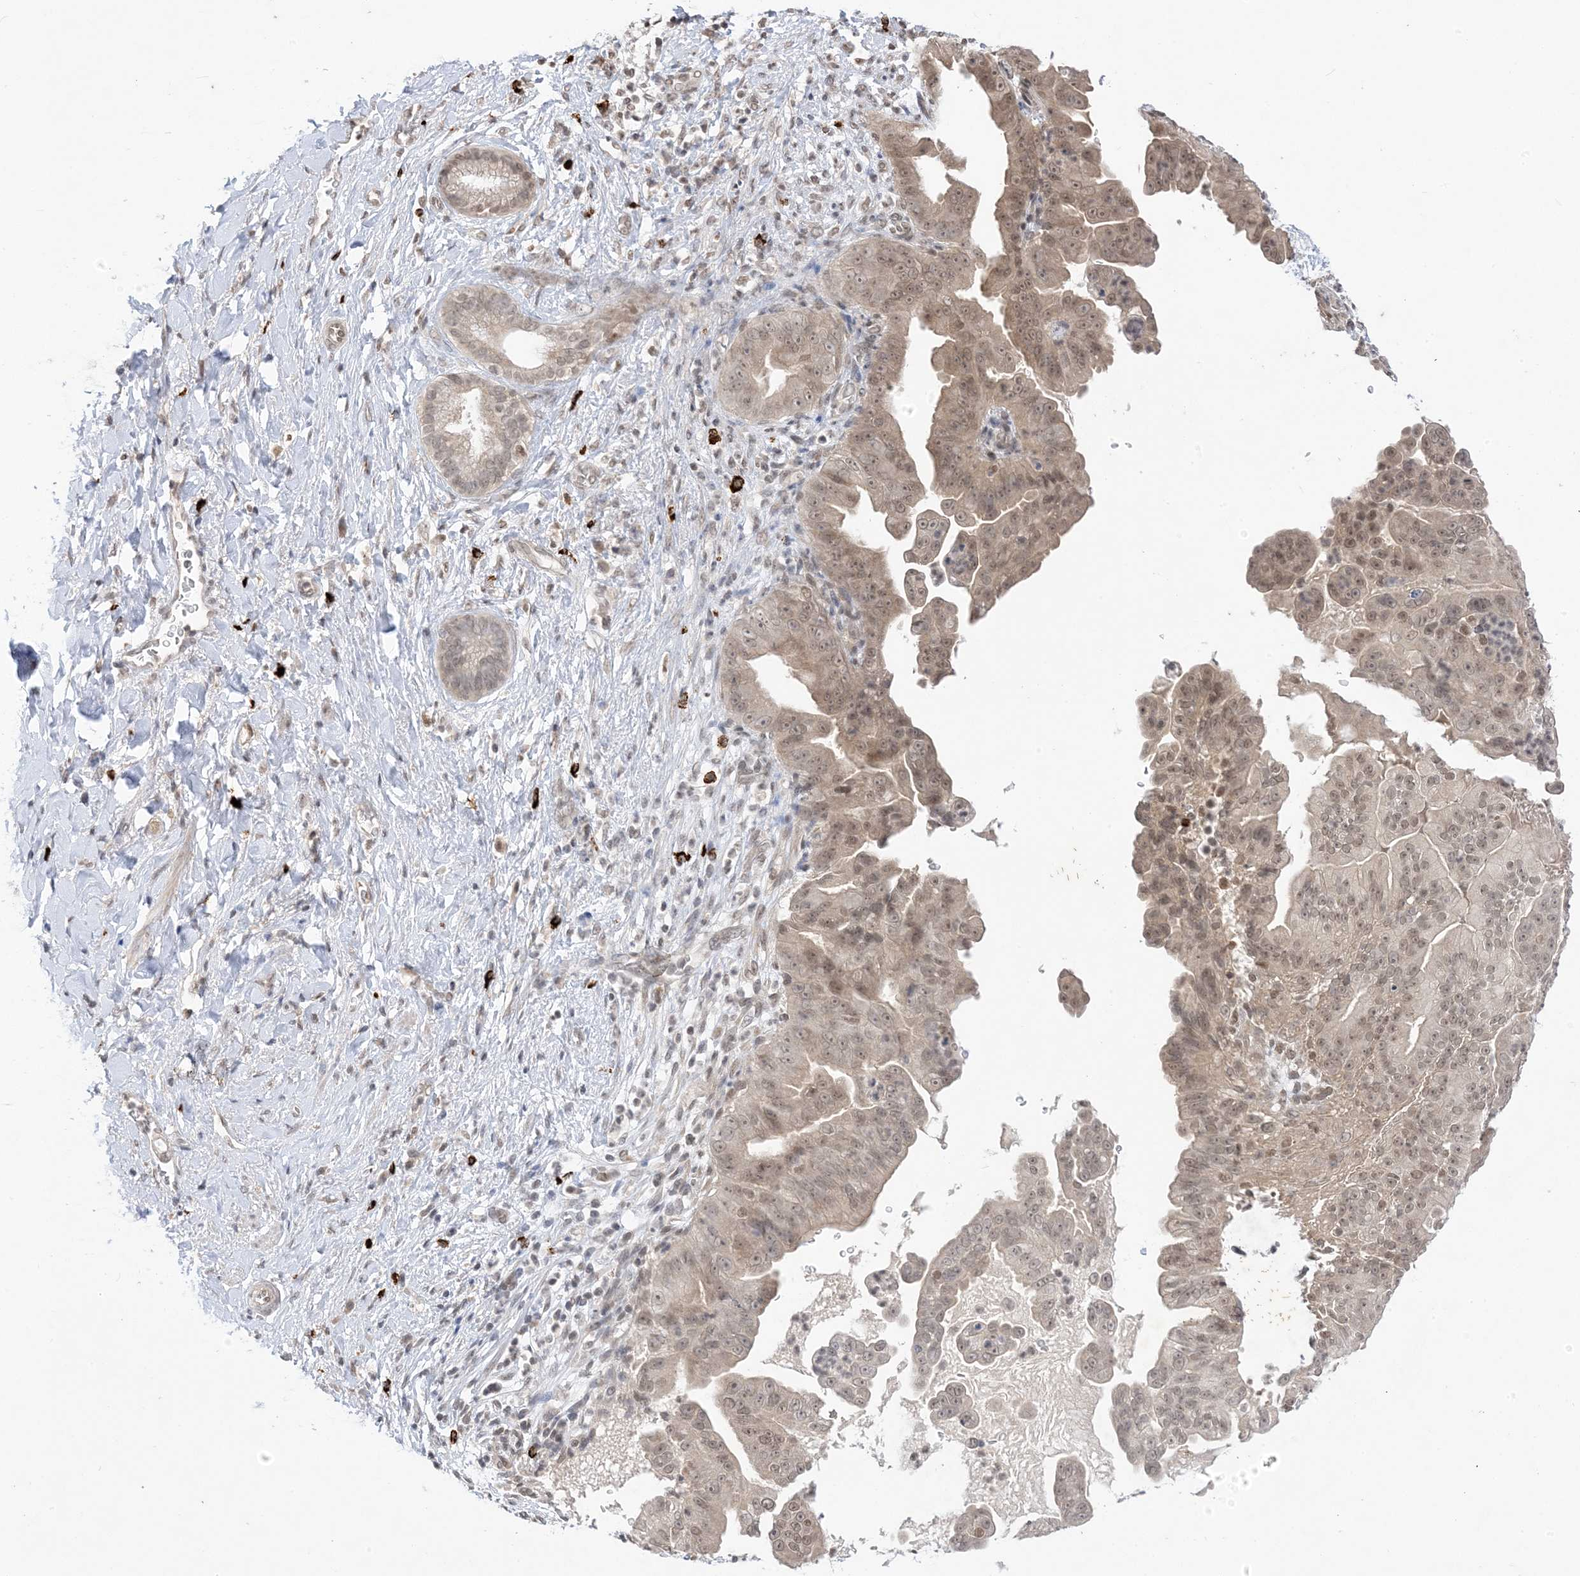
{"staining": {"intensity": "weak", "quantity": ">75%", "location": "cytoplasmic/membranous,nuclear"}, "tissue": "pancreatic cancer", "cell_type": "Tumor cells", "image_type": "cancer", "snomed": [{"axis": "morphology", "description": "Adenocarcinoma, NOS"}, {"axis": "topography", "description": "Pancreas"}], "caption": "DAB (3,3'-diaminobenzidine) immunohistochemical staining of pancreatic cancer displays weak cytoplasmic/membranous and nuclear protein staining in approximately >75% of tumor cells.", "gene": "RANBP9", "patient": {"sex": "female", "age": 78}}